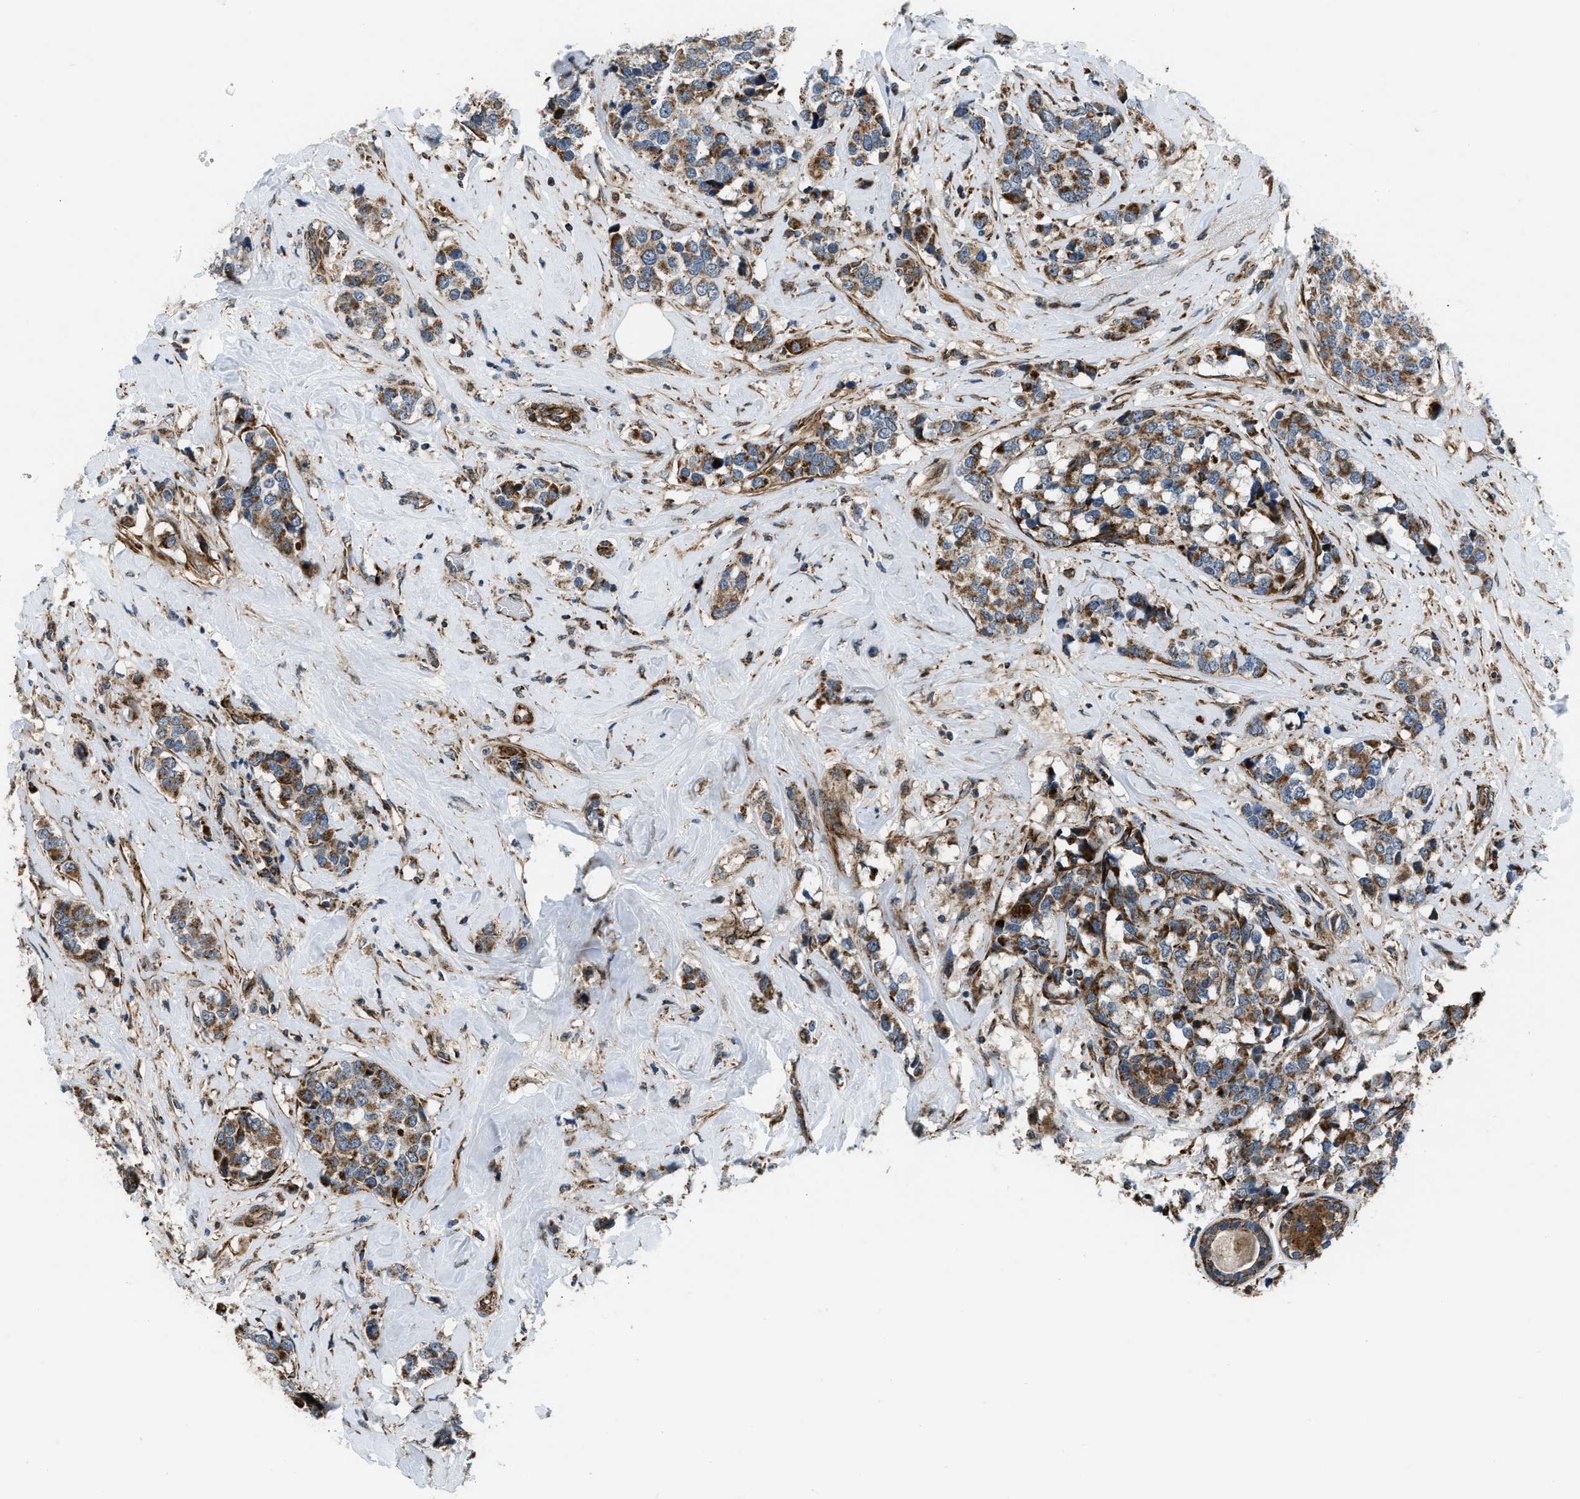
{"staining": {"intensity": "moderate", "quantity": ">75%", "location": "cytoplasmic/membranous"}, "tissue": "breast cancer", "cell_type": "Tumor cells", "image_type": "cancer", "snomed": [{"axis": "morphology", "description": "Lobular carcinoma"}, {"axis": "topography", "description": "Breast"}], "caption": "An image of breast lobular carcinoma stained for a protein displays moderate cytoplasmic/membranous brown staining in tumor cells.", "gene": "GSDME", "patient": {"sex": "female", "age": 59}}